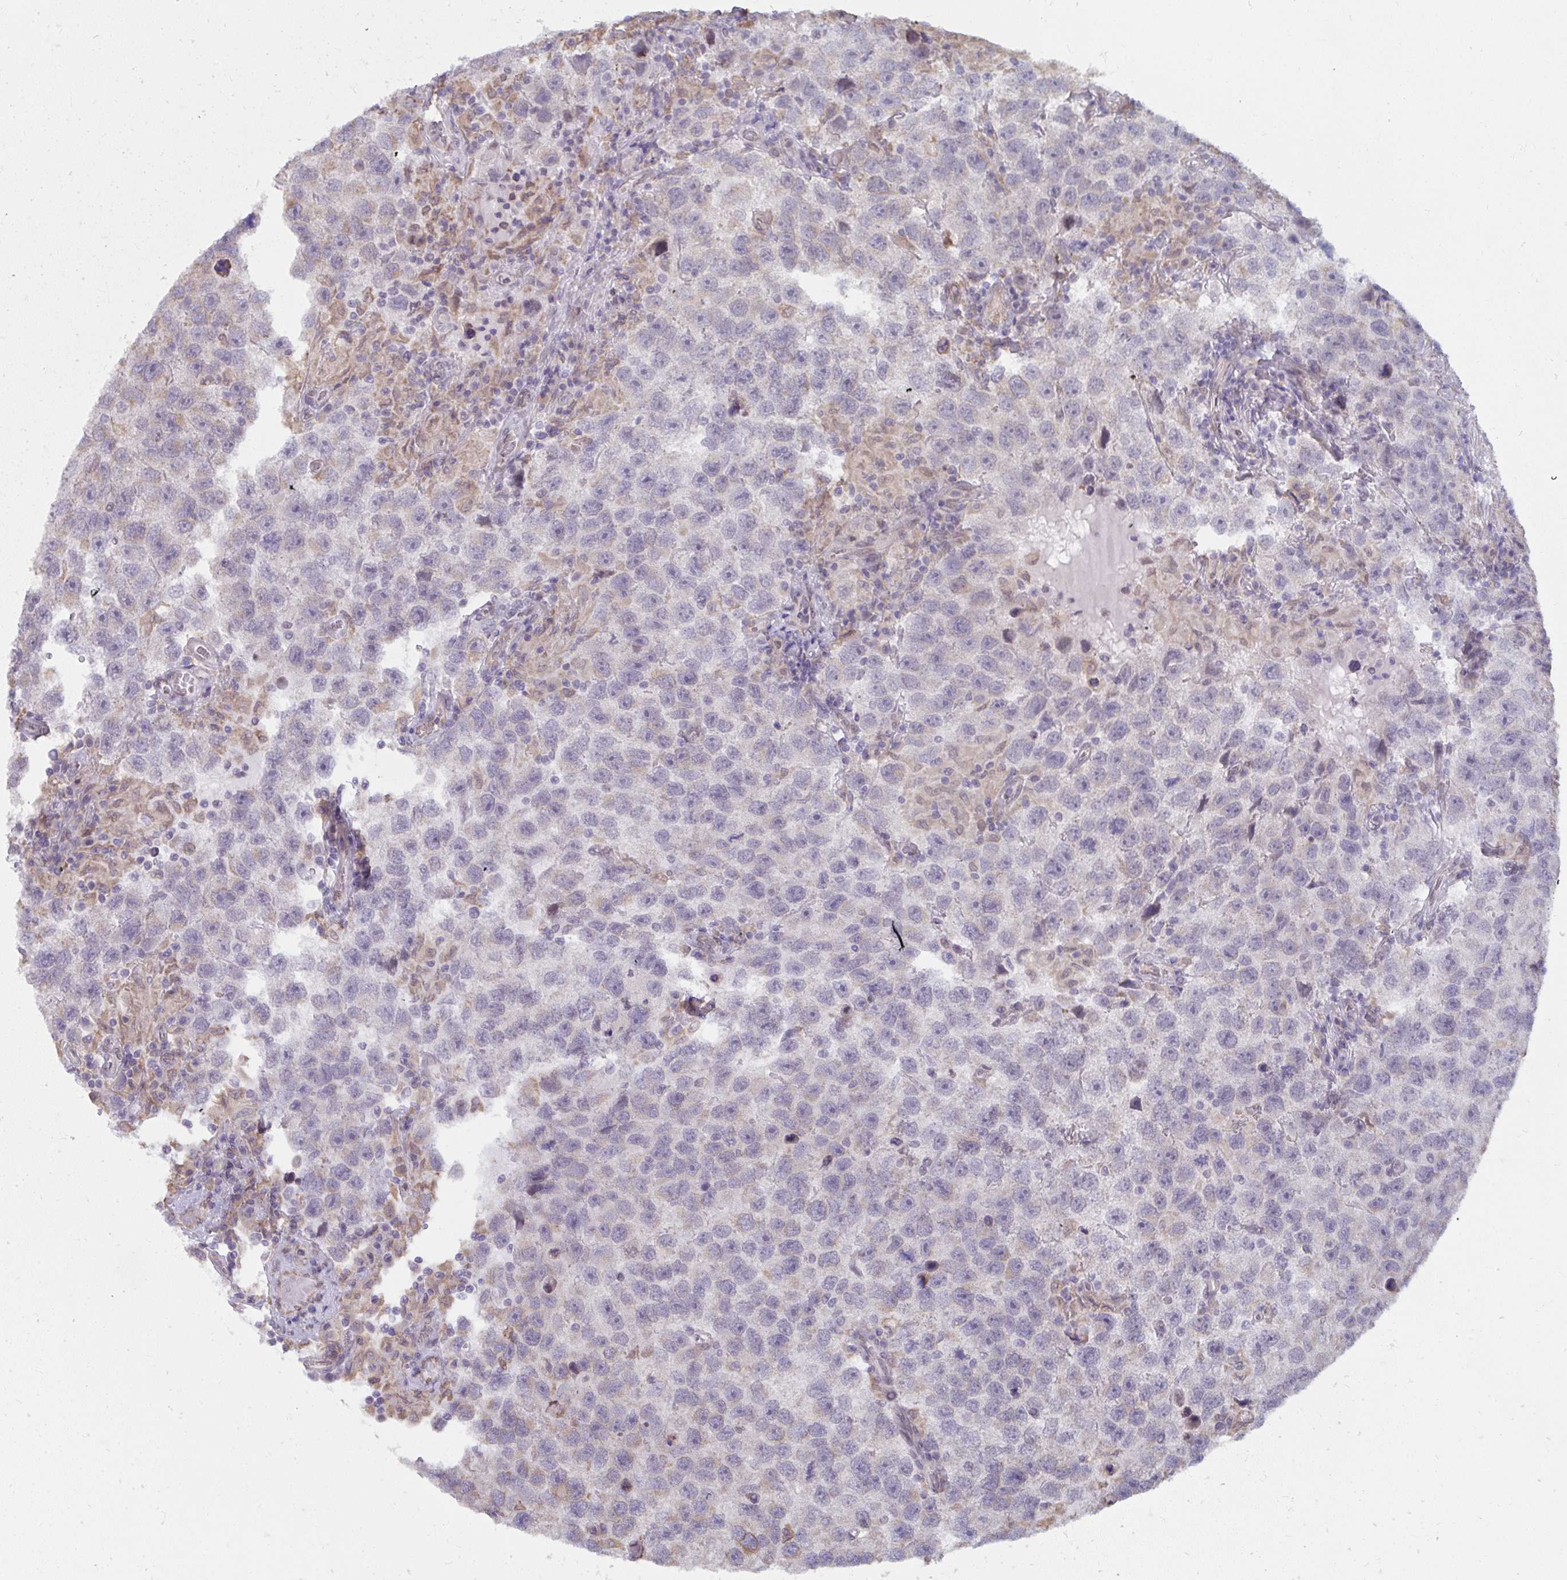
{"staining": {"intensity": "negative", "quantity": "none", "location": "none"}, "tissue": "testis cancer", "cell_type": "Tumor cells", "image_type": "cancer", "snomed": [{"axis": "morphology", "description": "Seminoma, NOS"}, {"axis": "topography", "description": "Testis"}], "caption": "Immunohistochemistry (IHC) photomicrograph of seminoma (testis) stained for a protein (brown), which shows no staining in tumor cells.", "gene": "NMNAT1", "patient": {"sex": "male", "age": 26}}